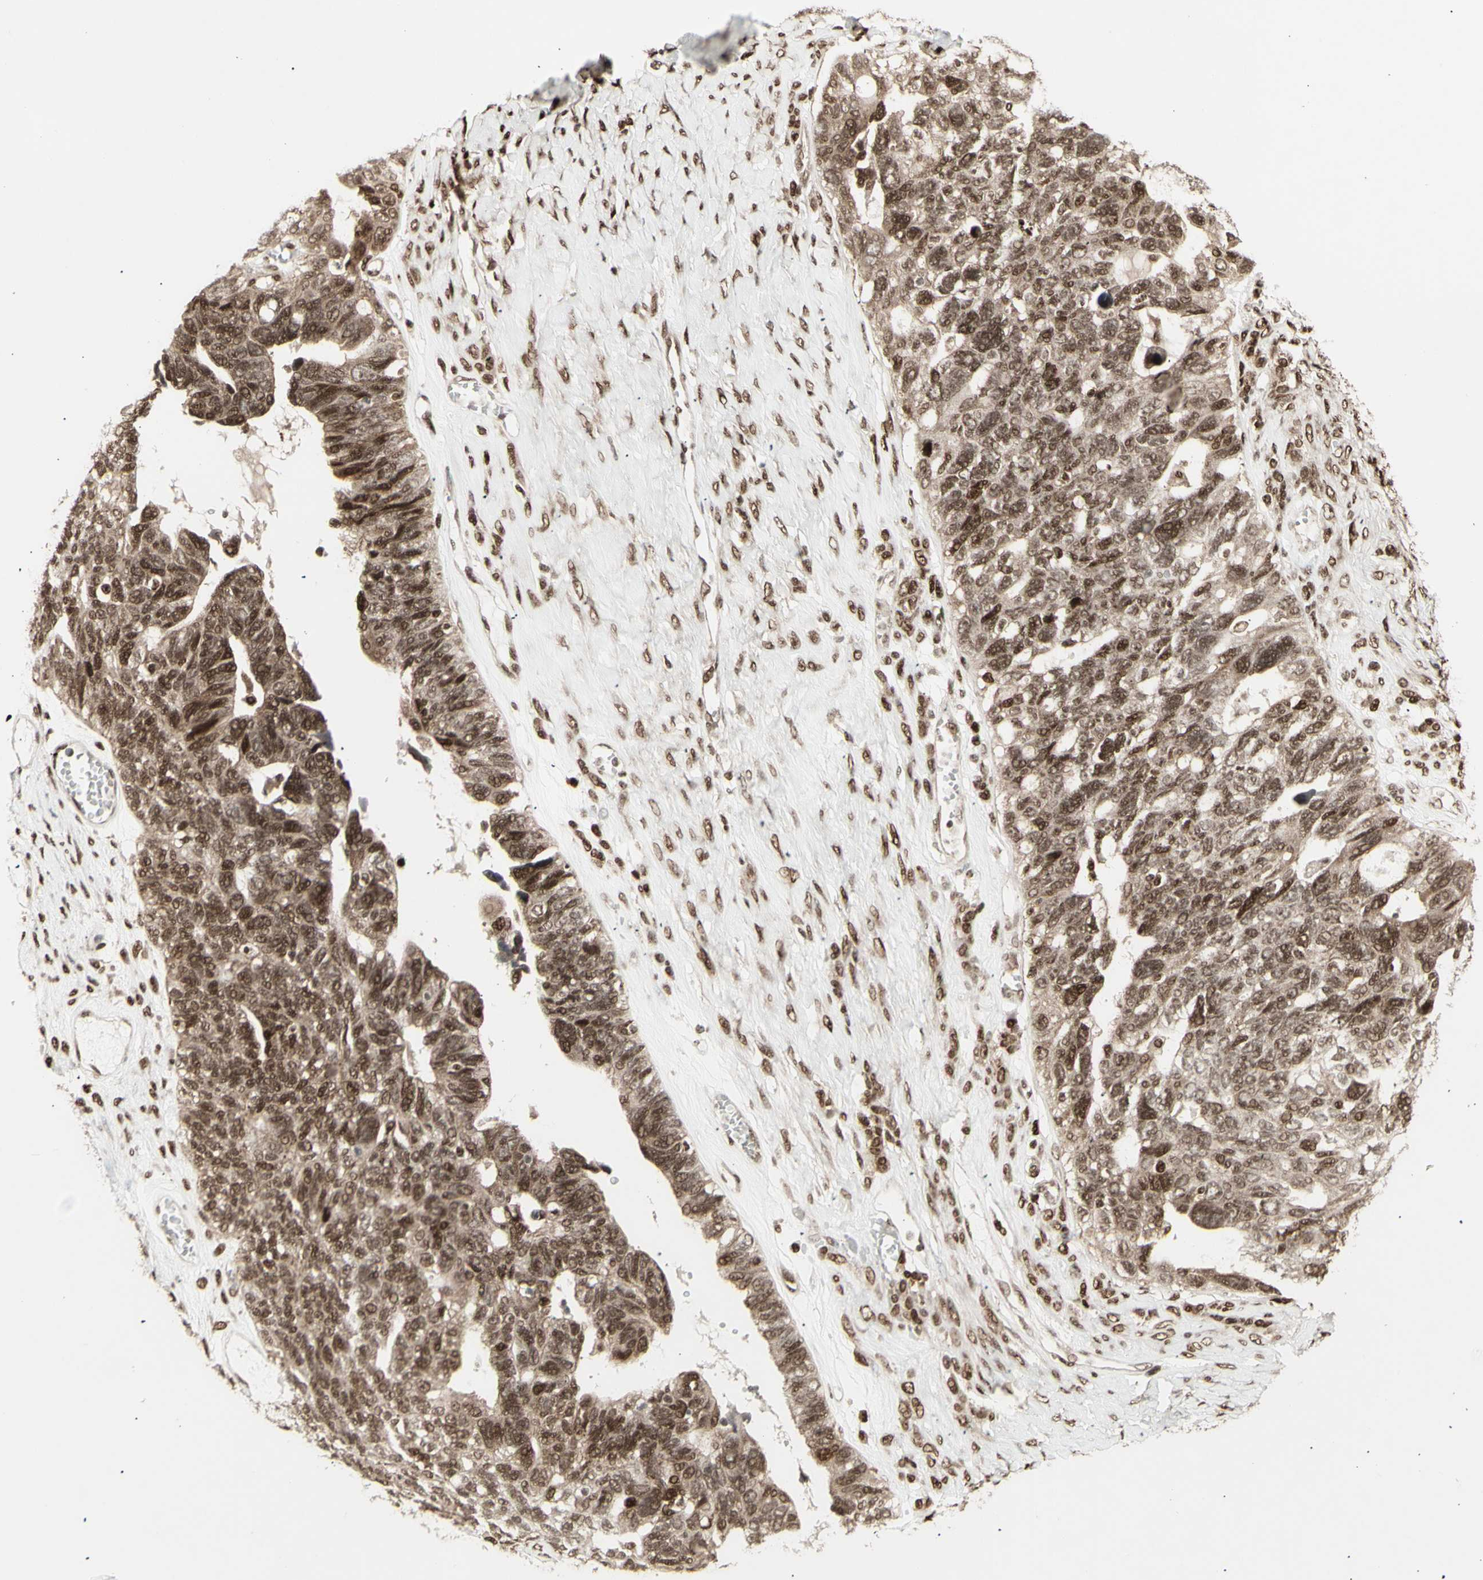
{"staining": {"intensity": "moderate", "quantity": ">75%", "location": "cytoplasmic/membranous,nuclear"}, "tissue": "ovarian cancer", "cell_type": "Tumor cells", "image_type": "cancer", "snomed": [{"axis": "morphology", "description": "Cystadenocarcinoma, serous, NOS"}, {"axis": "topography", "description": "Ovary"}], "caption": "This is an image of immunohistochemistry (IHC) staining of serous cystadenocarcinoma (ovarian), which shows moderate staining in the cytoplasmic/membranous and nuclear of tumor cells.", "gene": "CBX1", "patient": {"sex": "female", "age": 79}}